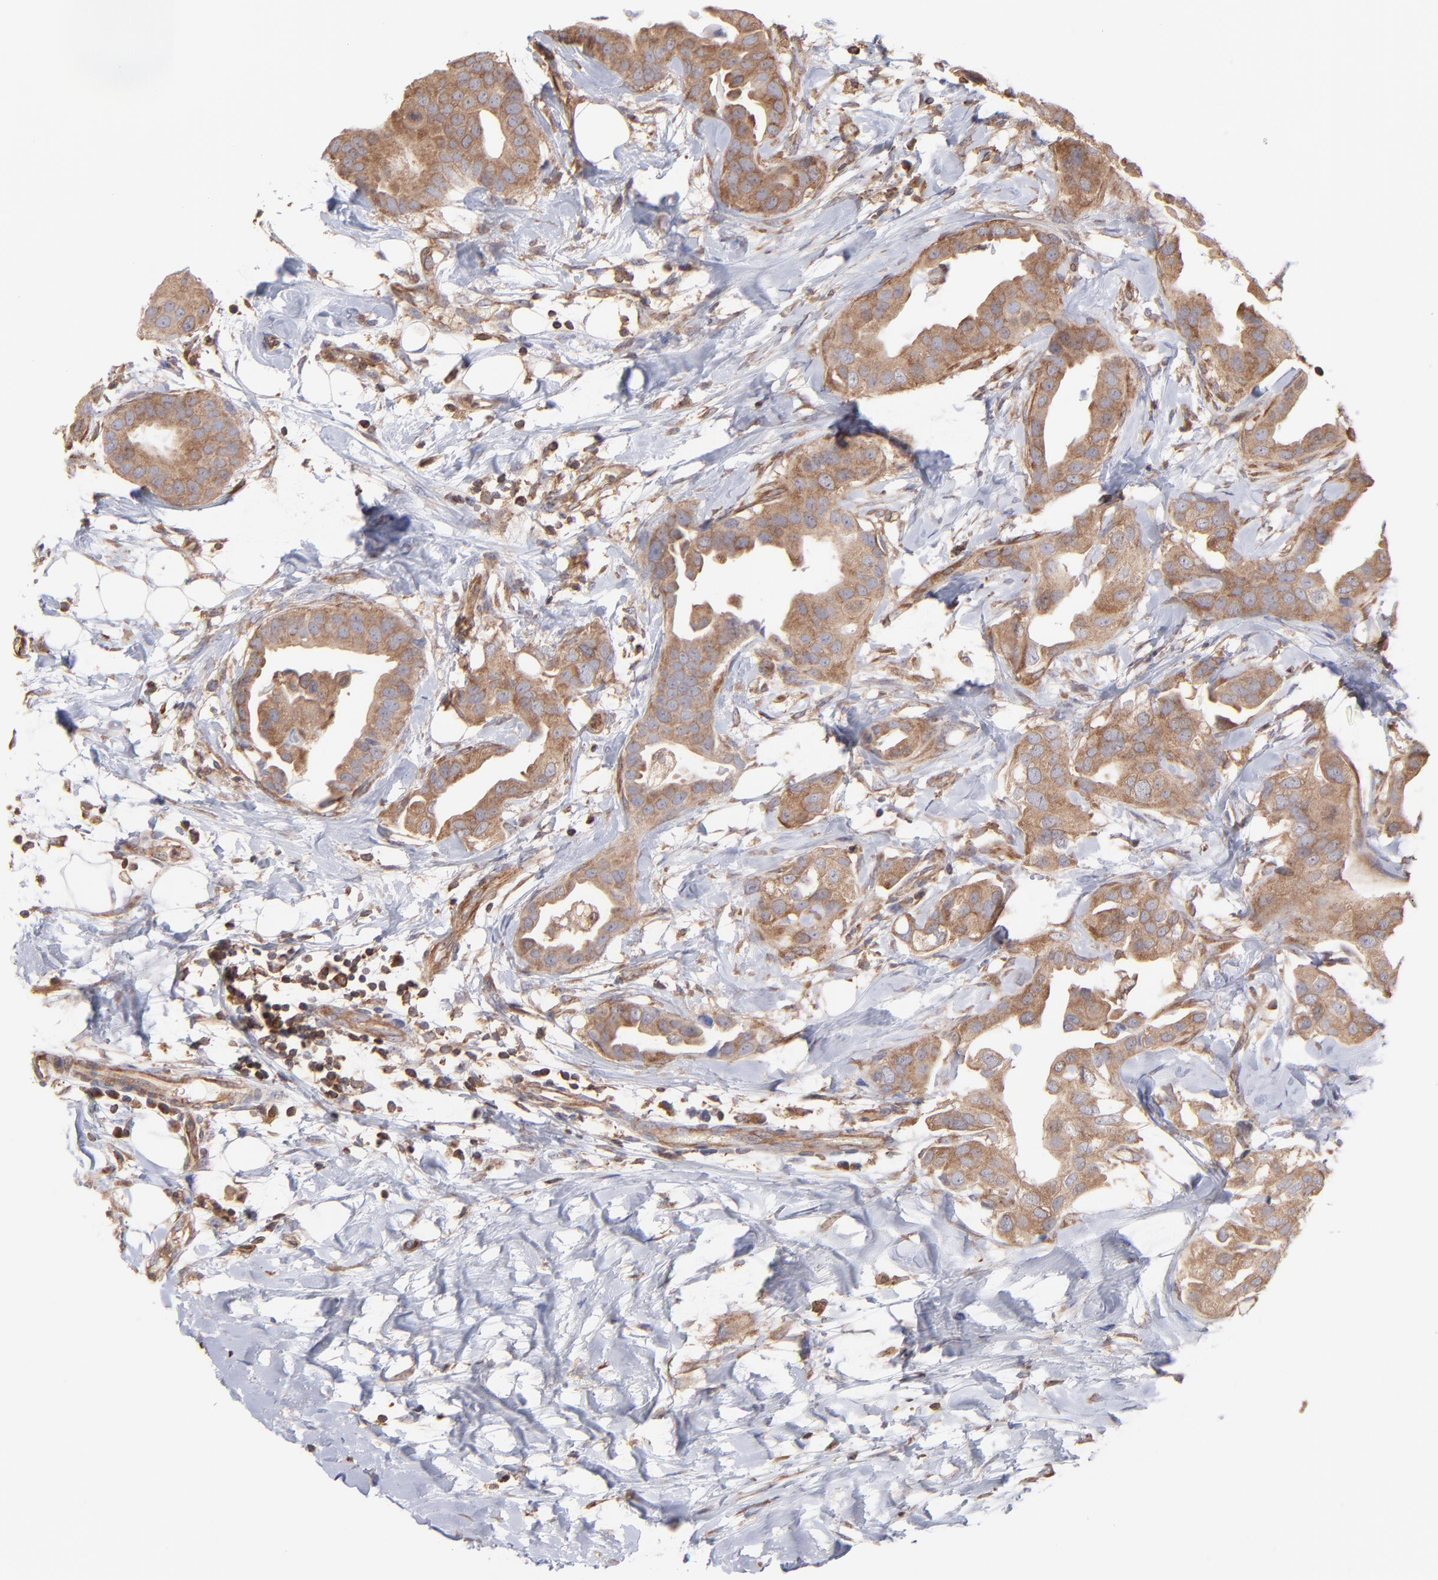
{"staining": {"intensity": "moderate", "quantity": ">75%", "location": "cytoplasmic/membranous"}, "tissue": "breast cancer", "cell_type": "Tumor cells", "image_type": "cancer", "snomed": [{"axis": "morphology", "description": "Duct carcinoma"}, {"axis": "topography", "description": "Breast"}], "caption": "Breast cancer (invasive ductal carcinoma) tissue displays moderate cytoplasmic/membranous expression in about >75% of tumor cells", "gene": "MAPRE1", "patient": {"sex": "female", "age": 40}}